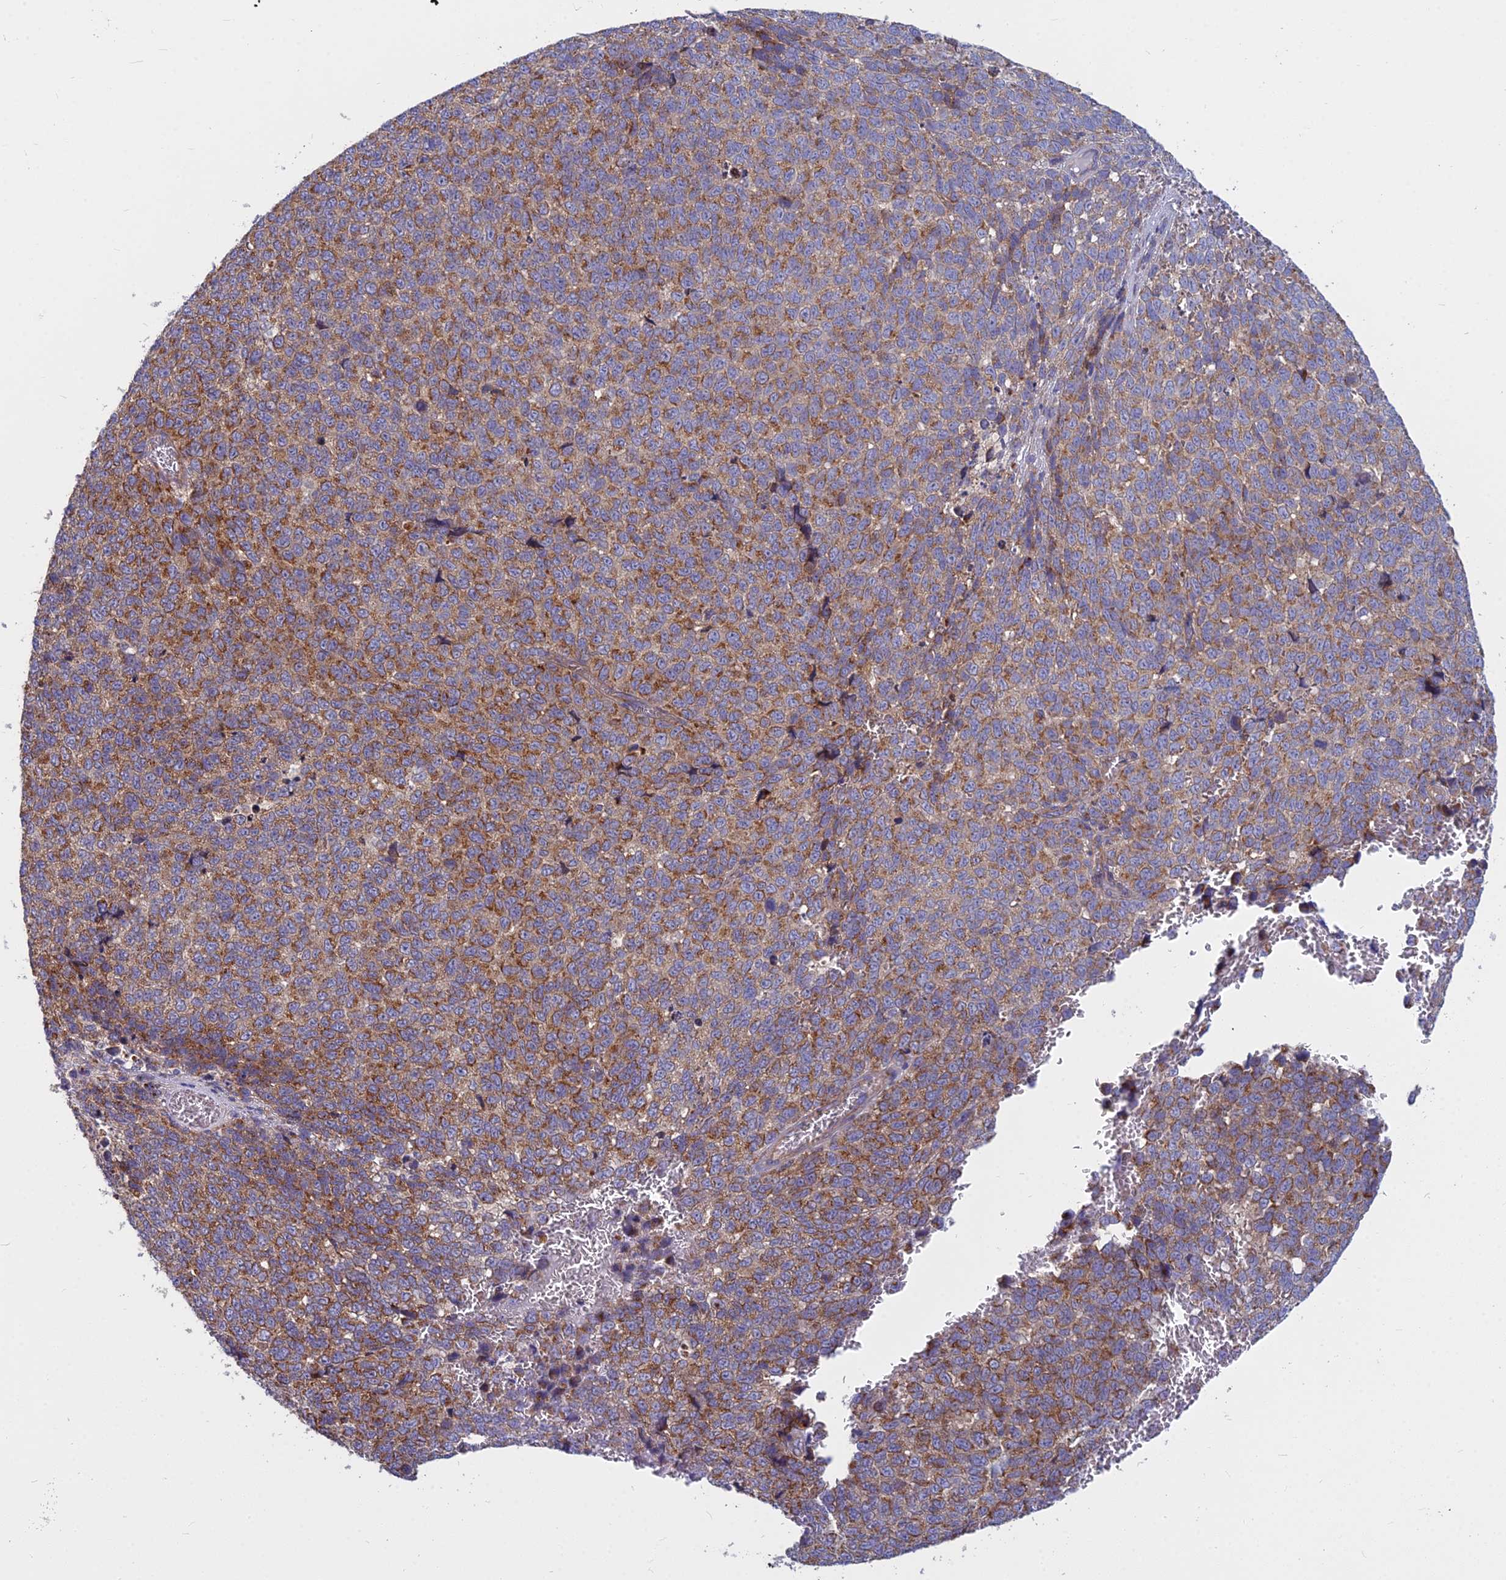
{"staining": {"intensity": "moderate", "quantity": ">75%", "location": "cytoplasmic/membranous"}, "tissue": "melanoma", "cell_type": "Tumor cells", "image_type": "cancer", "snomed": [{"axis": "morphology", "description": "Malignant melanoma, NOS"}, {"axis": "topography", "description": "Nose, NOS"}], "caption": "There is medium levels of moderate cytoplasmic/membranous expression in tumor cells of melanoma, as demonstrated by immunohistochemical staining (brown color).", "gene": "COX20", "patient": {"sex": "female", "age": 48}}